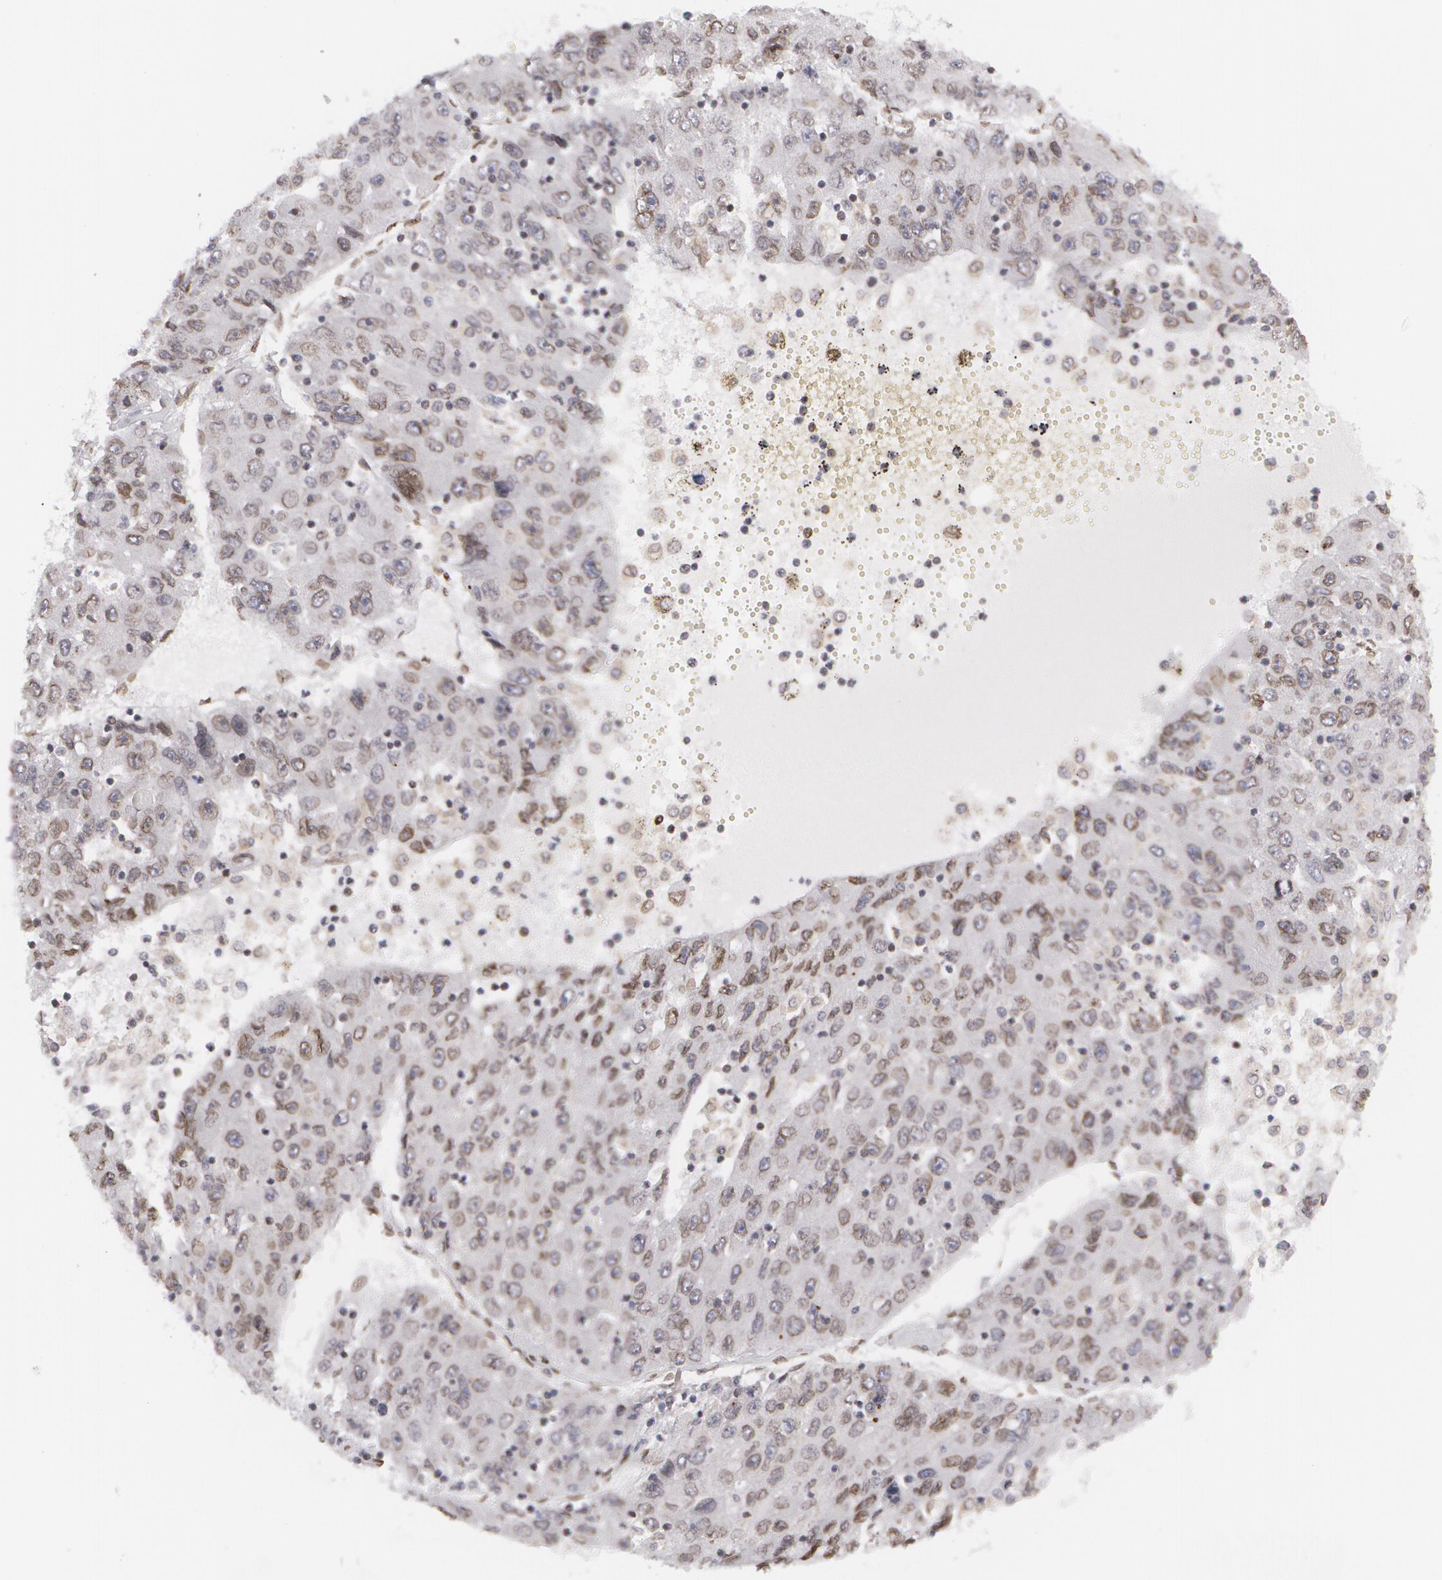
{"staining": {"intensity": "weak", "quantity": "<25%", "location": "nuclear"}, "tissue": "liver cancer", "cell_type": "Tumor cells", "image_type": "cancer", "snomed": [{"axis": "morphology", "description": "Carcinoma, Hepatocellular, NOS"}, {"axis": "topography", "description": "Liver"}], "caption": "High power microscopy histopathology image of an immunohistochemistry (IHC) photomicrograph of liver cancer (hepatocellular carcinoma), revealing no significant staining in tumor cells. The staining was performed using DAB (3,3'-diaminobenzidine) to visualize the protein expression in brown, while the nuclei were stained in blue with hematoxylin (Magnification: 20x).", "gene": "EMD", "patient": {"sex": "male", "age": 49}}